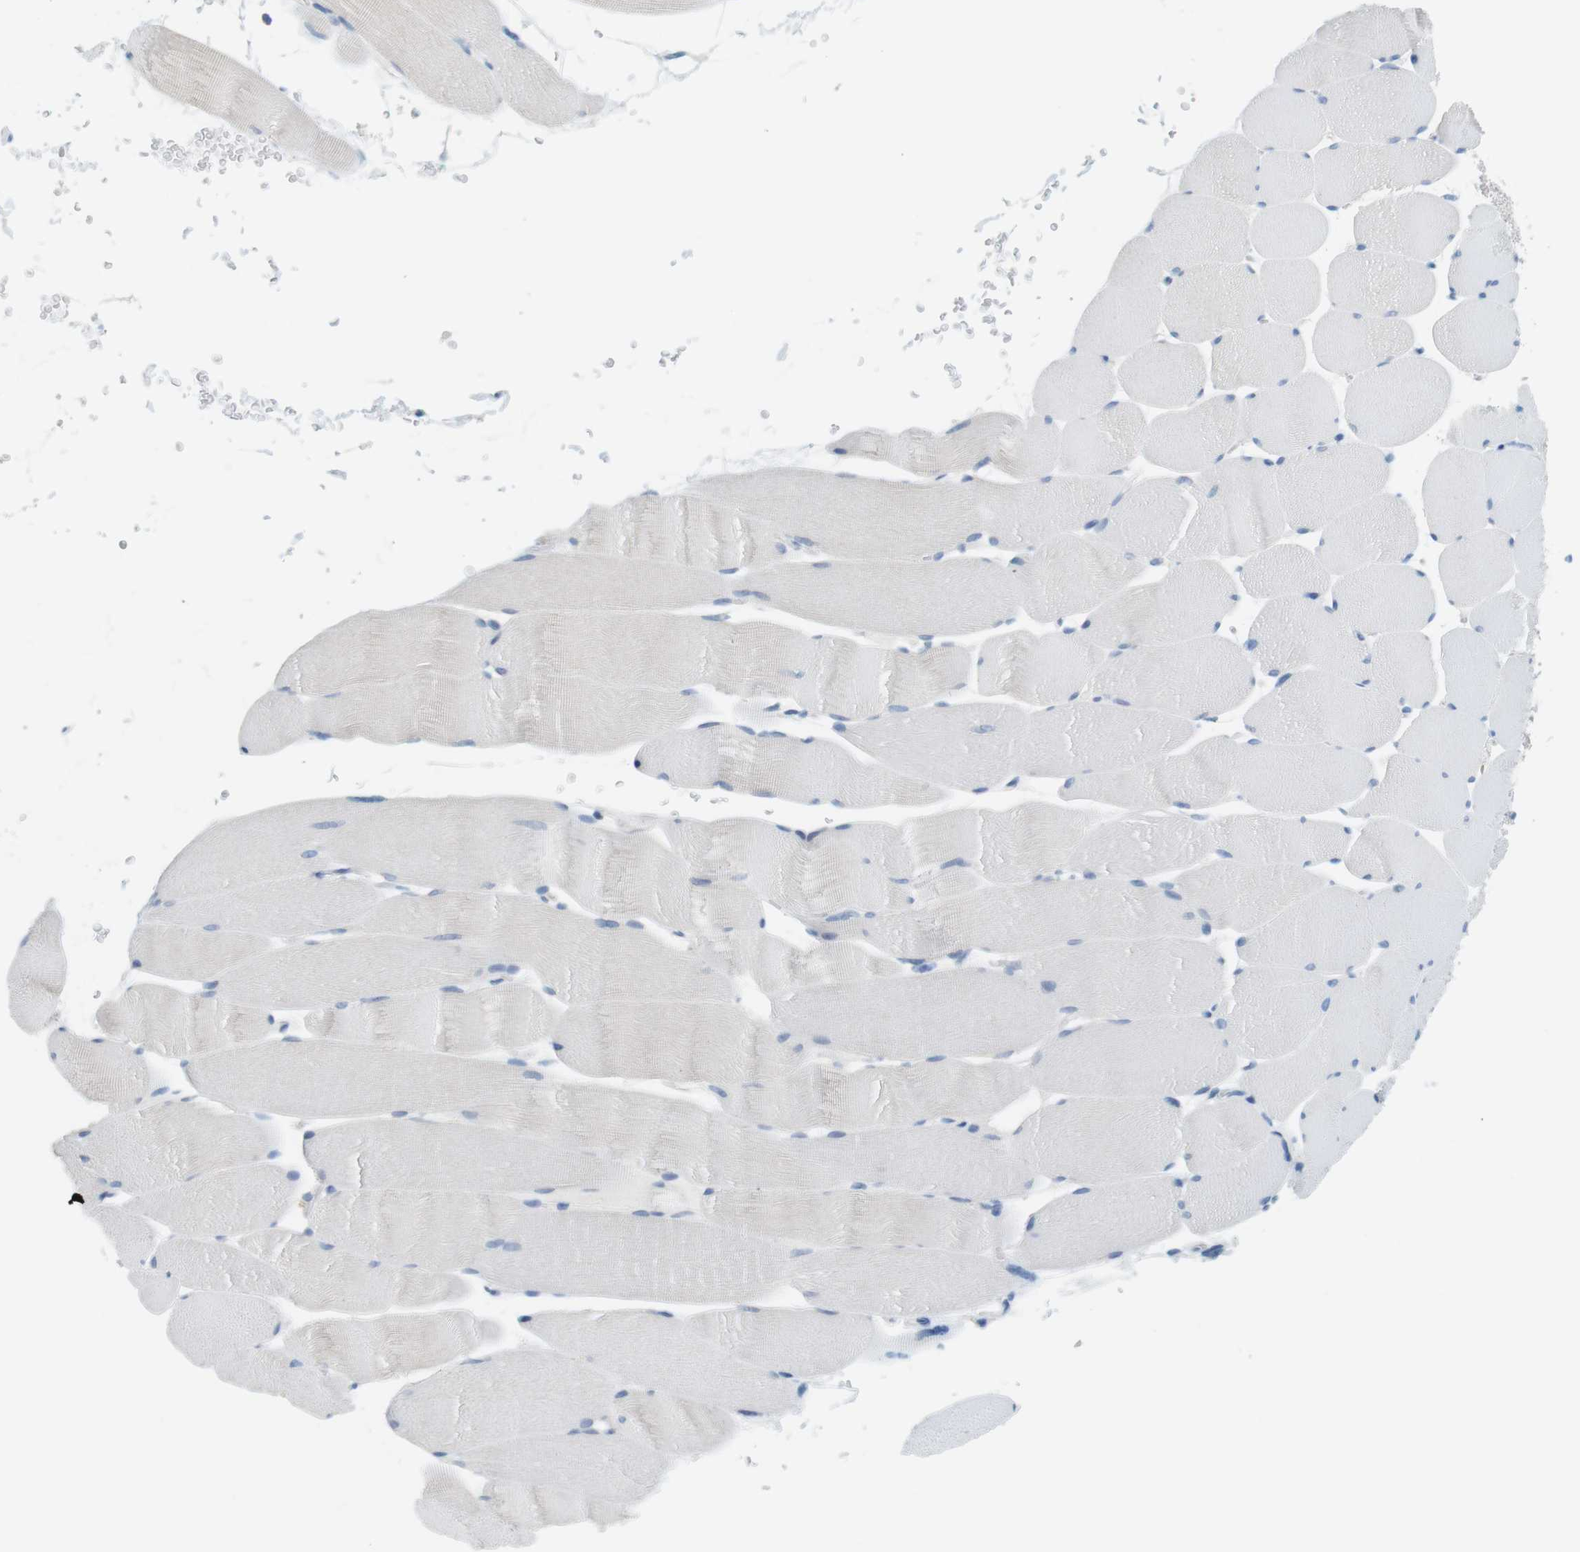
{"staining": {"intensity": "negative", "quantity": "none", "location": "none"}, "tissue": "skeletal muscle", "cell_type": "Myocytes", "image_type": "normal", "snomed": [{"axis": "morphology", "description": "Normal tissue, NOS"}, {"axis": "topography", "description": "Skeletal muscle"}], "caption": "This histopathology image is of benign skeletal muscle stained with immunohistochemistry (IHC) to label a protein in brown with the nuclei are counter-stained blue. There is no expression in myocytes.", "gene": "MUC5B", "patient": {"sex": "male", "age": 62}}